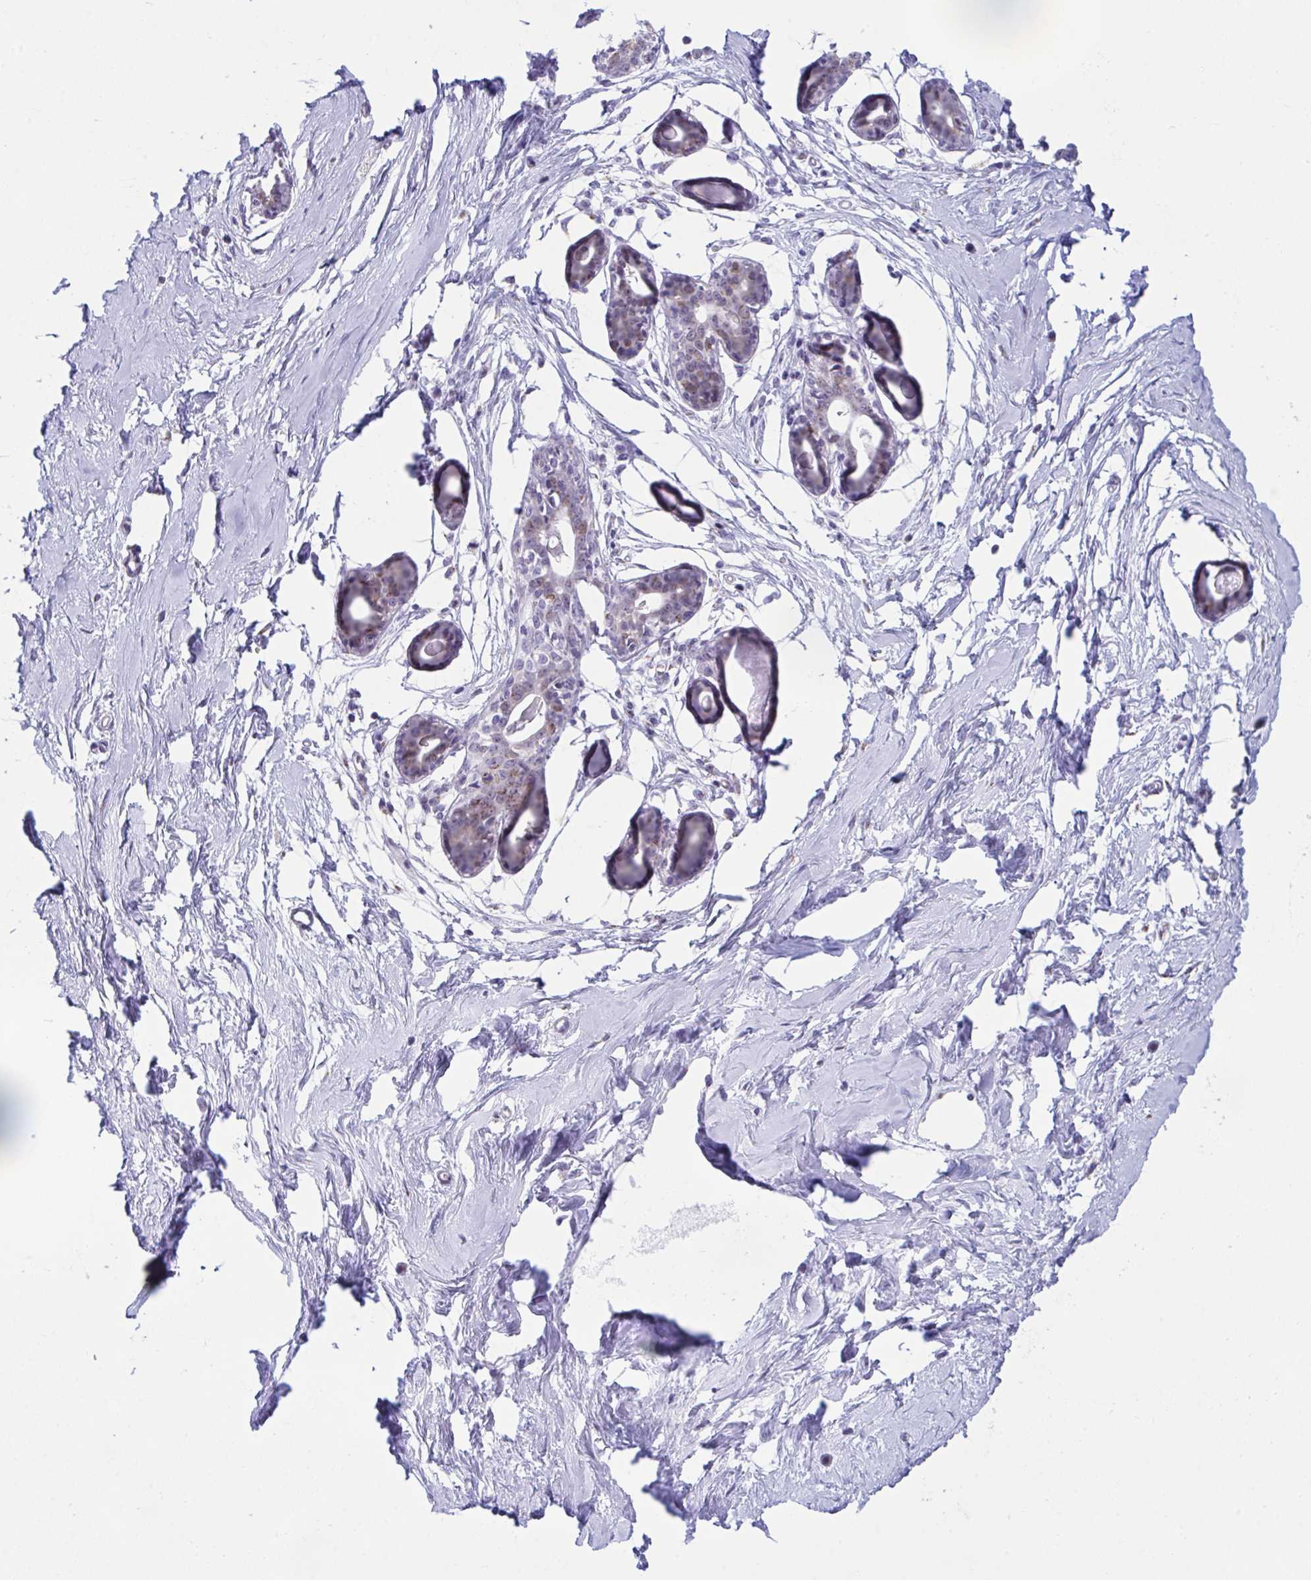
{"staining": {"intensity": "negative", "quantity": "none", "location": "none"}, "tissue": "breast", "cell_type": "Adipocytes", "image_type": "normal", "snomed": [{"axis": "morphology", "description": "Normal tissue, NOS"}, {"axis": "topography", "description": "Breast"}], "caption": "Protein analysis of normal breast displays no significant positivity in adipocytes. (DAB IHC, high magnification).", "gene": "SCLY", "patient": {"sex": "female", "age": 45}}